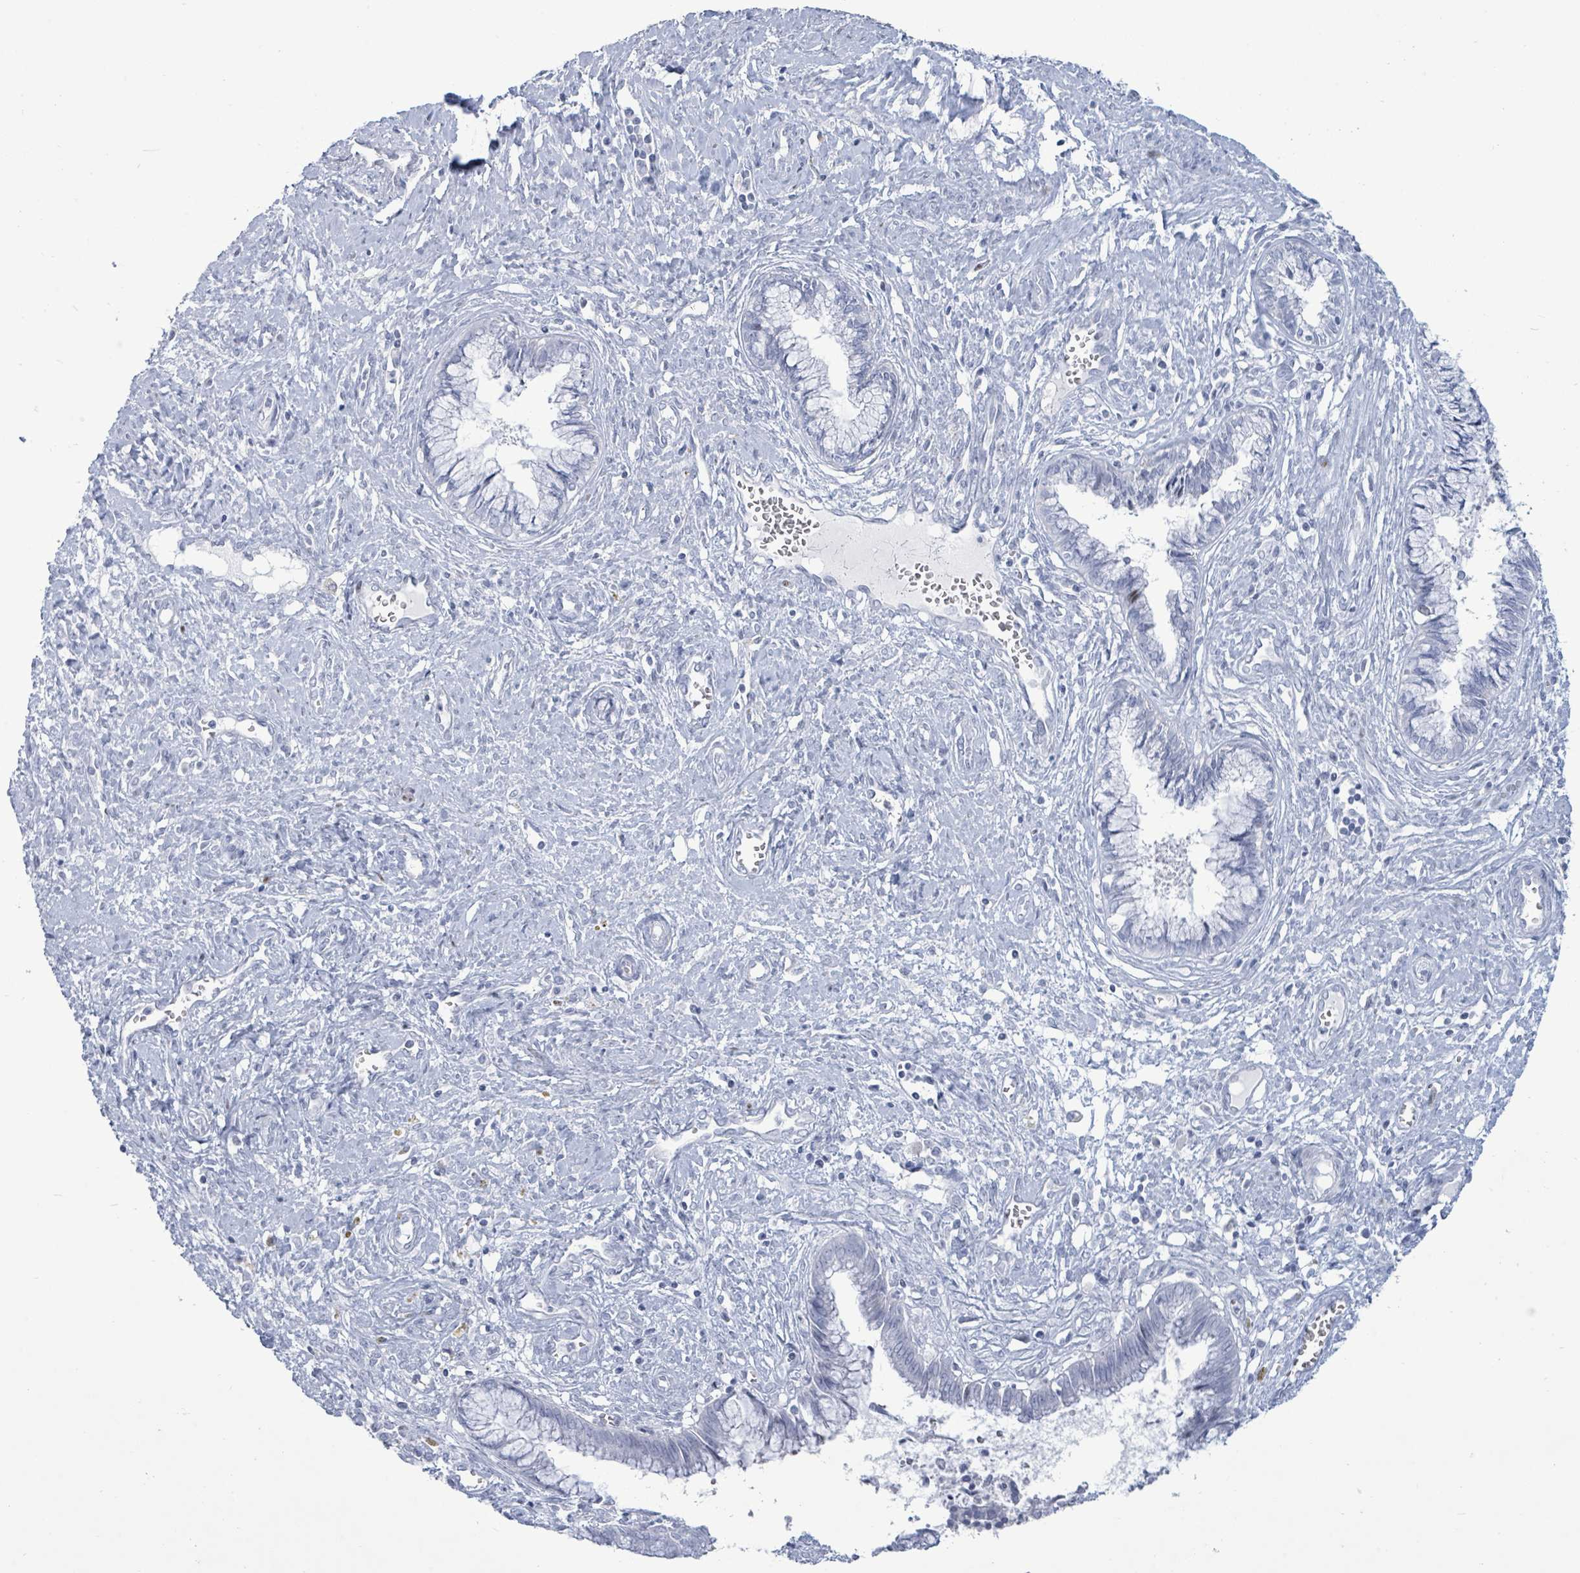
{"staining": {"intensity": "negative", "quantity": "none", "location": "none"}, "tissue": "cervical cancer", "cell_type": "Tumor cells", "image_type": "cancer", "snomed": [{"axis": "morphology", "description": "Adenocarcinoma, NOS"}, {"axis": "topography", "description": "Cervix"}], "caption": "DAB (3,3'-diaminobenzidine) immunohistochemical staining of cervical cancer (adenocarcinoma) reveals no significant positivity in tumor cells.", "gene": "MALL", "patient": {"sex": "female", "age": 44}}